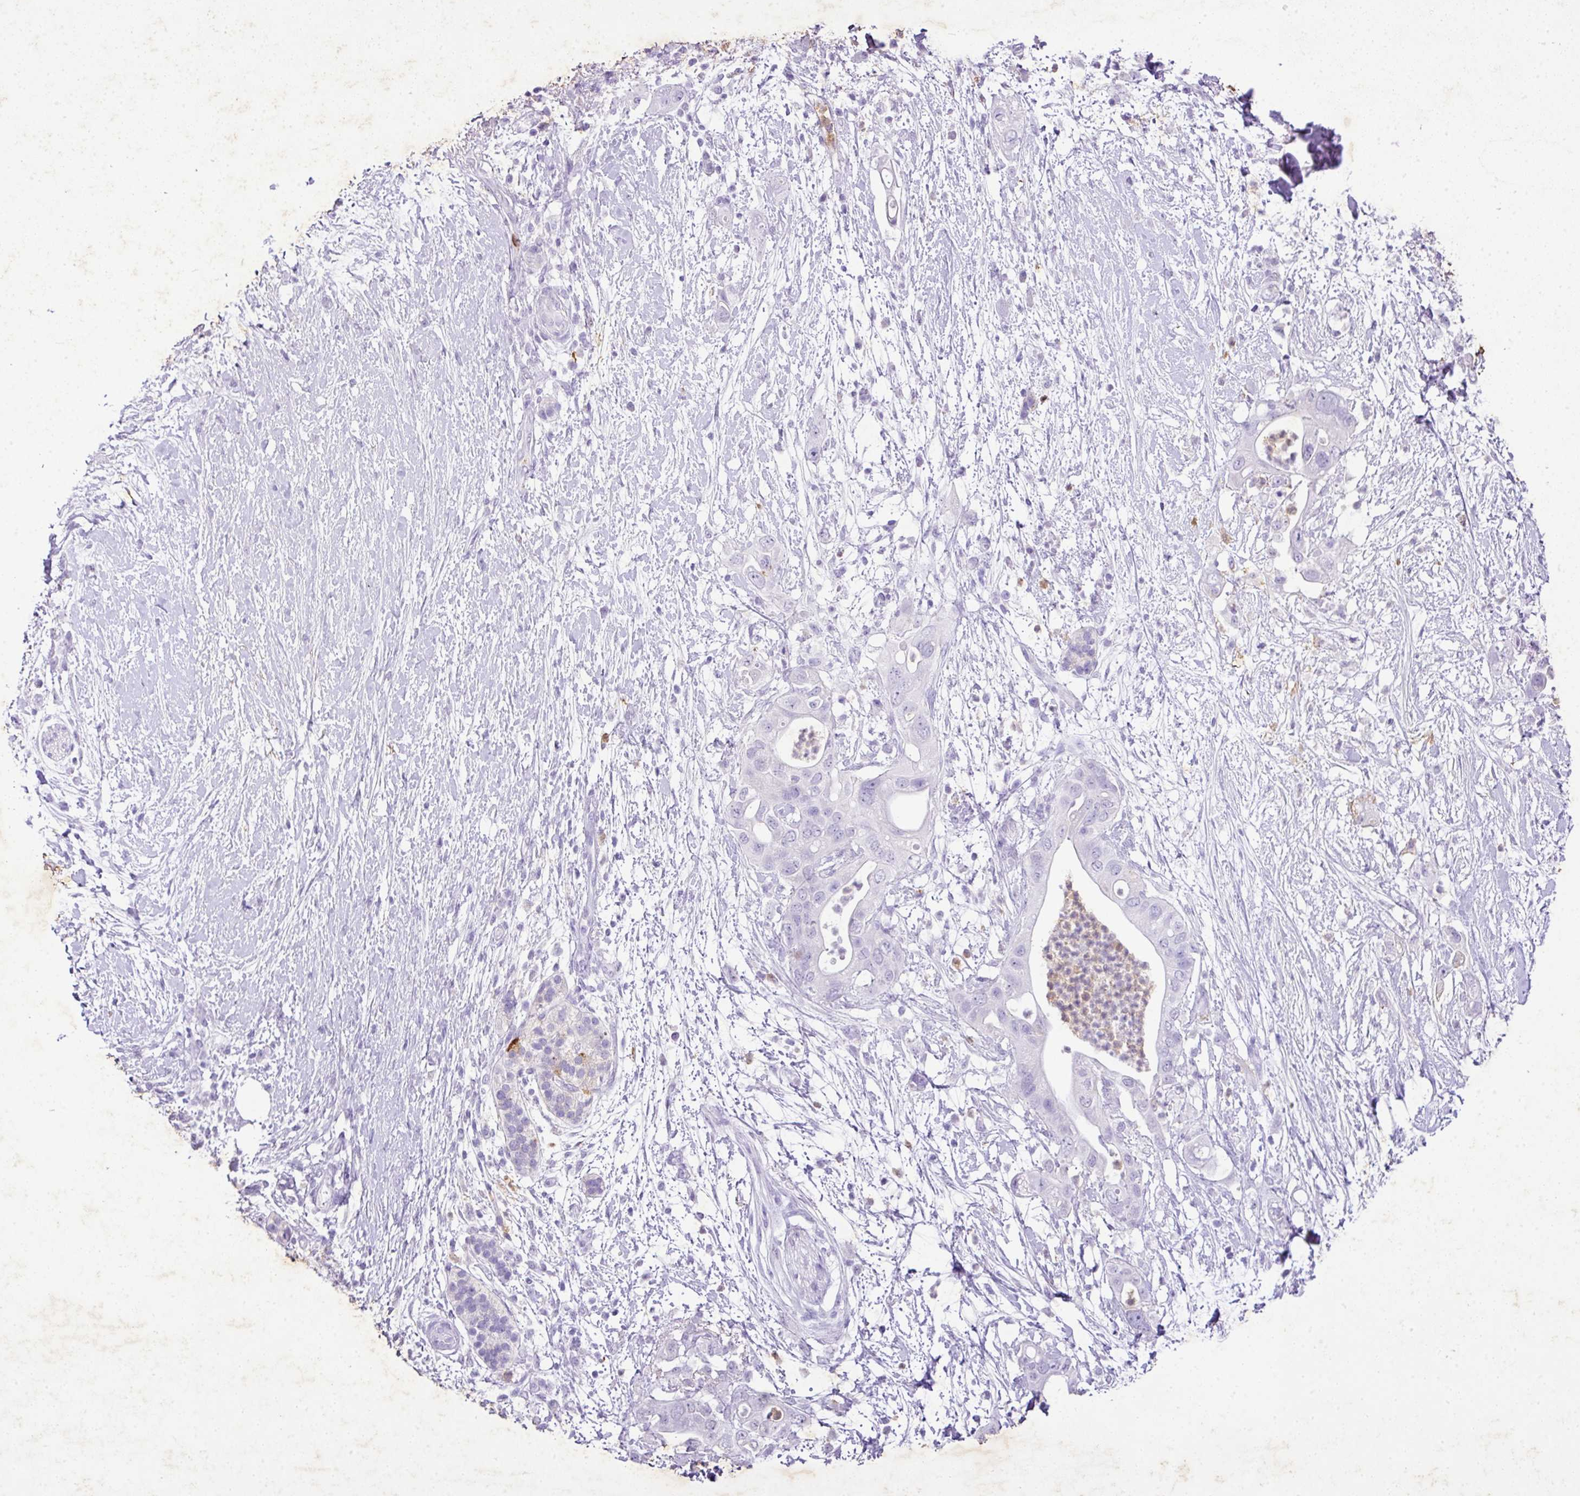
{"staining": {"intensity": "weak", "quantity": "<25%", "location": "cytoplasmic/membranous"}, "tissue": "pancreatic cancer", "cell_type": "Tumor cells", "image_type": "cancer", "snomed": [{"axis": "morphology", "description": "Adenocarcinoma, NOS"}, {"axis": "topography", "description": "Pancreas"}], "caption": "Photomicrograph shows no protein expression in tumor cells of pancreatic cancer tissue.", "gene": "KCNJ11", "patient": {"sex": "female", "age": 72}}